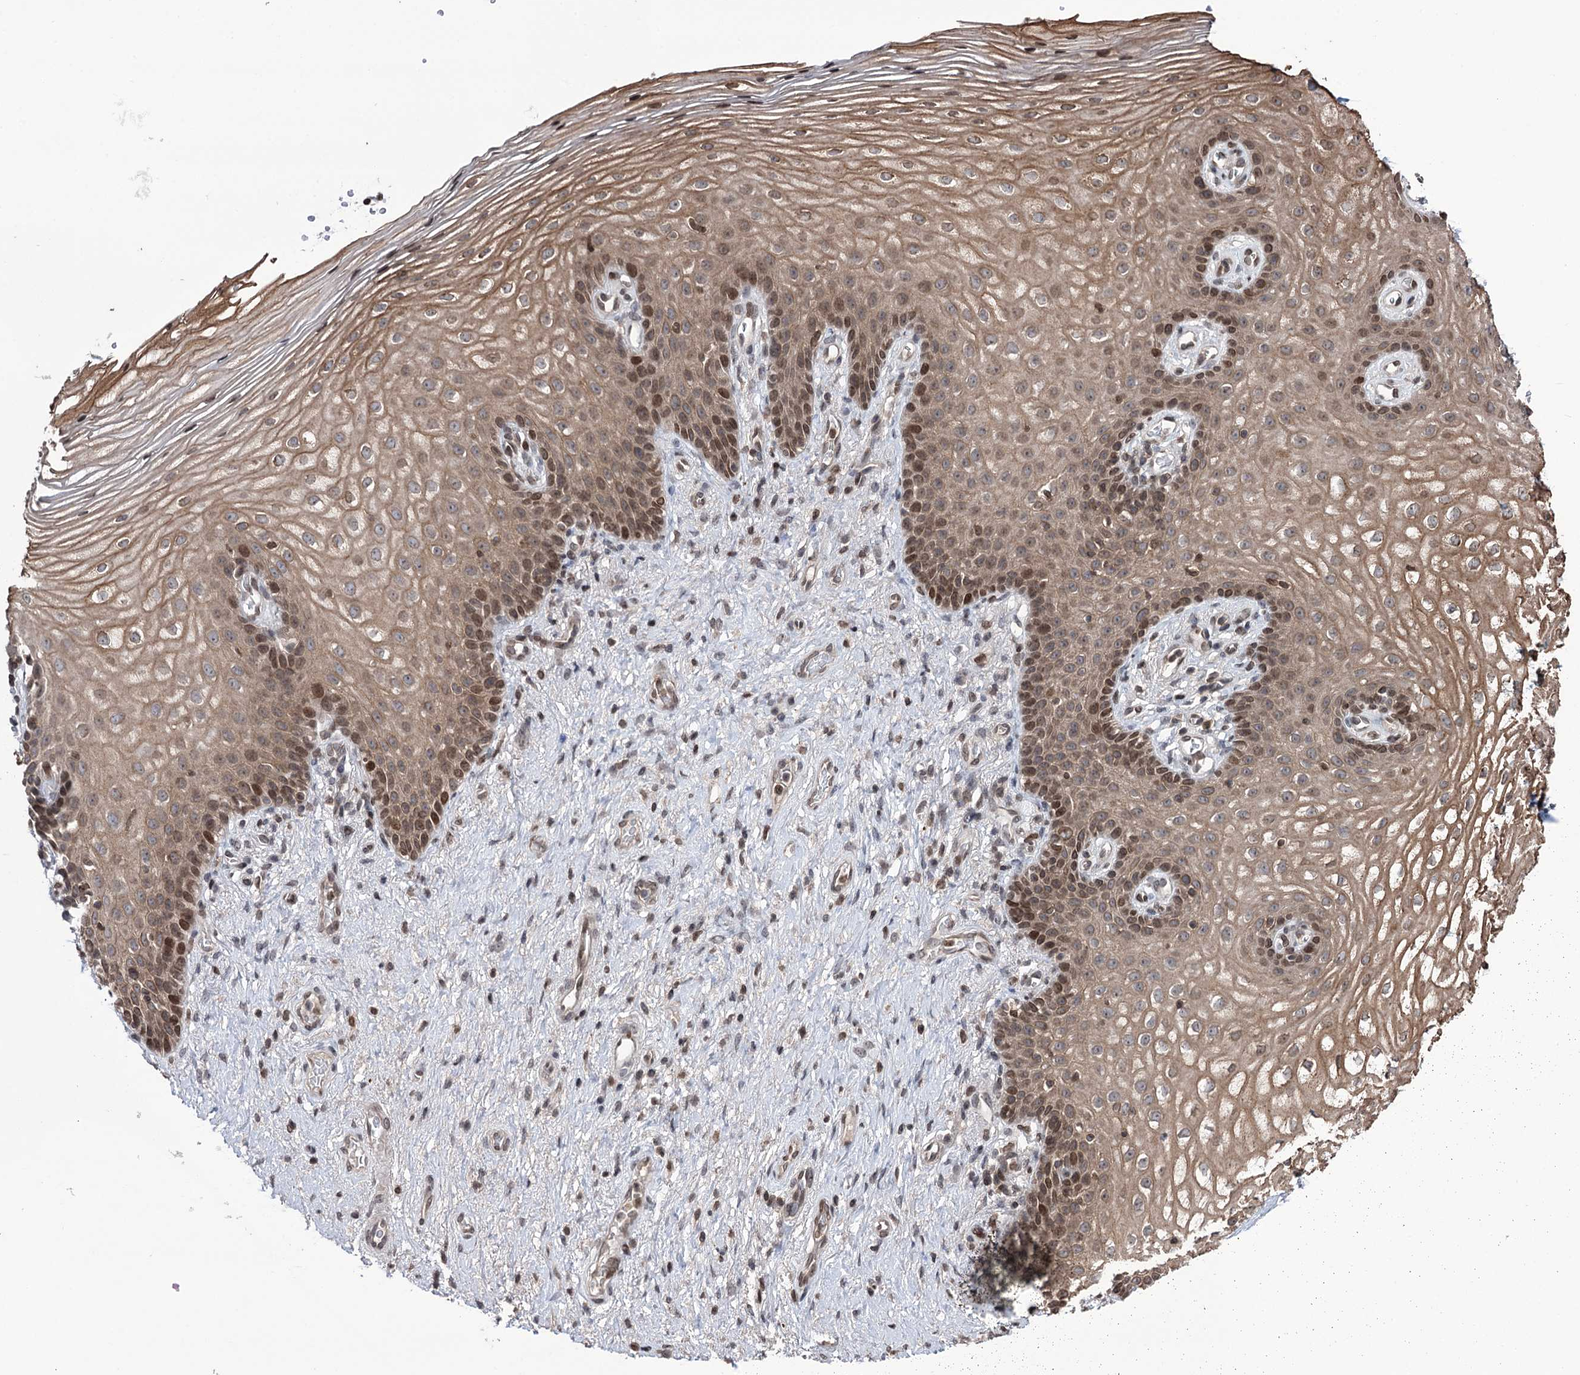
{"staining": {"intensity": "moderate", "quantity": ">75%", "location": "cytoplasmic/membranous,nuclear"}, "tissue": "vagina", "cell_type": "Squamous epithelial cells", "image_type": "normal", "snomed": [{"axis": "morphology", "description": "Normal tissue, NOS"}, {"axis": "topography", "description": "Vagina"}], "caption": "DAB (3,3'-diaminobenzidine) immunohistochemical staining of unremarkable human vagina exhibits moderate cytoplasmic/membranous,nuclear protein expression in about >75% of squamous epithelial cells.", "gene": "CCDC77", "patient": {"sex": "female", "age": 60}}